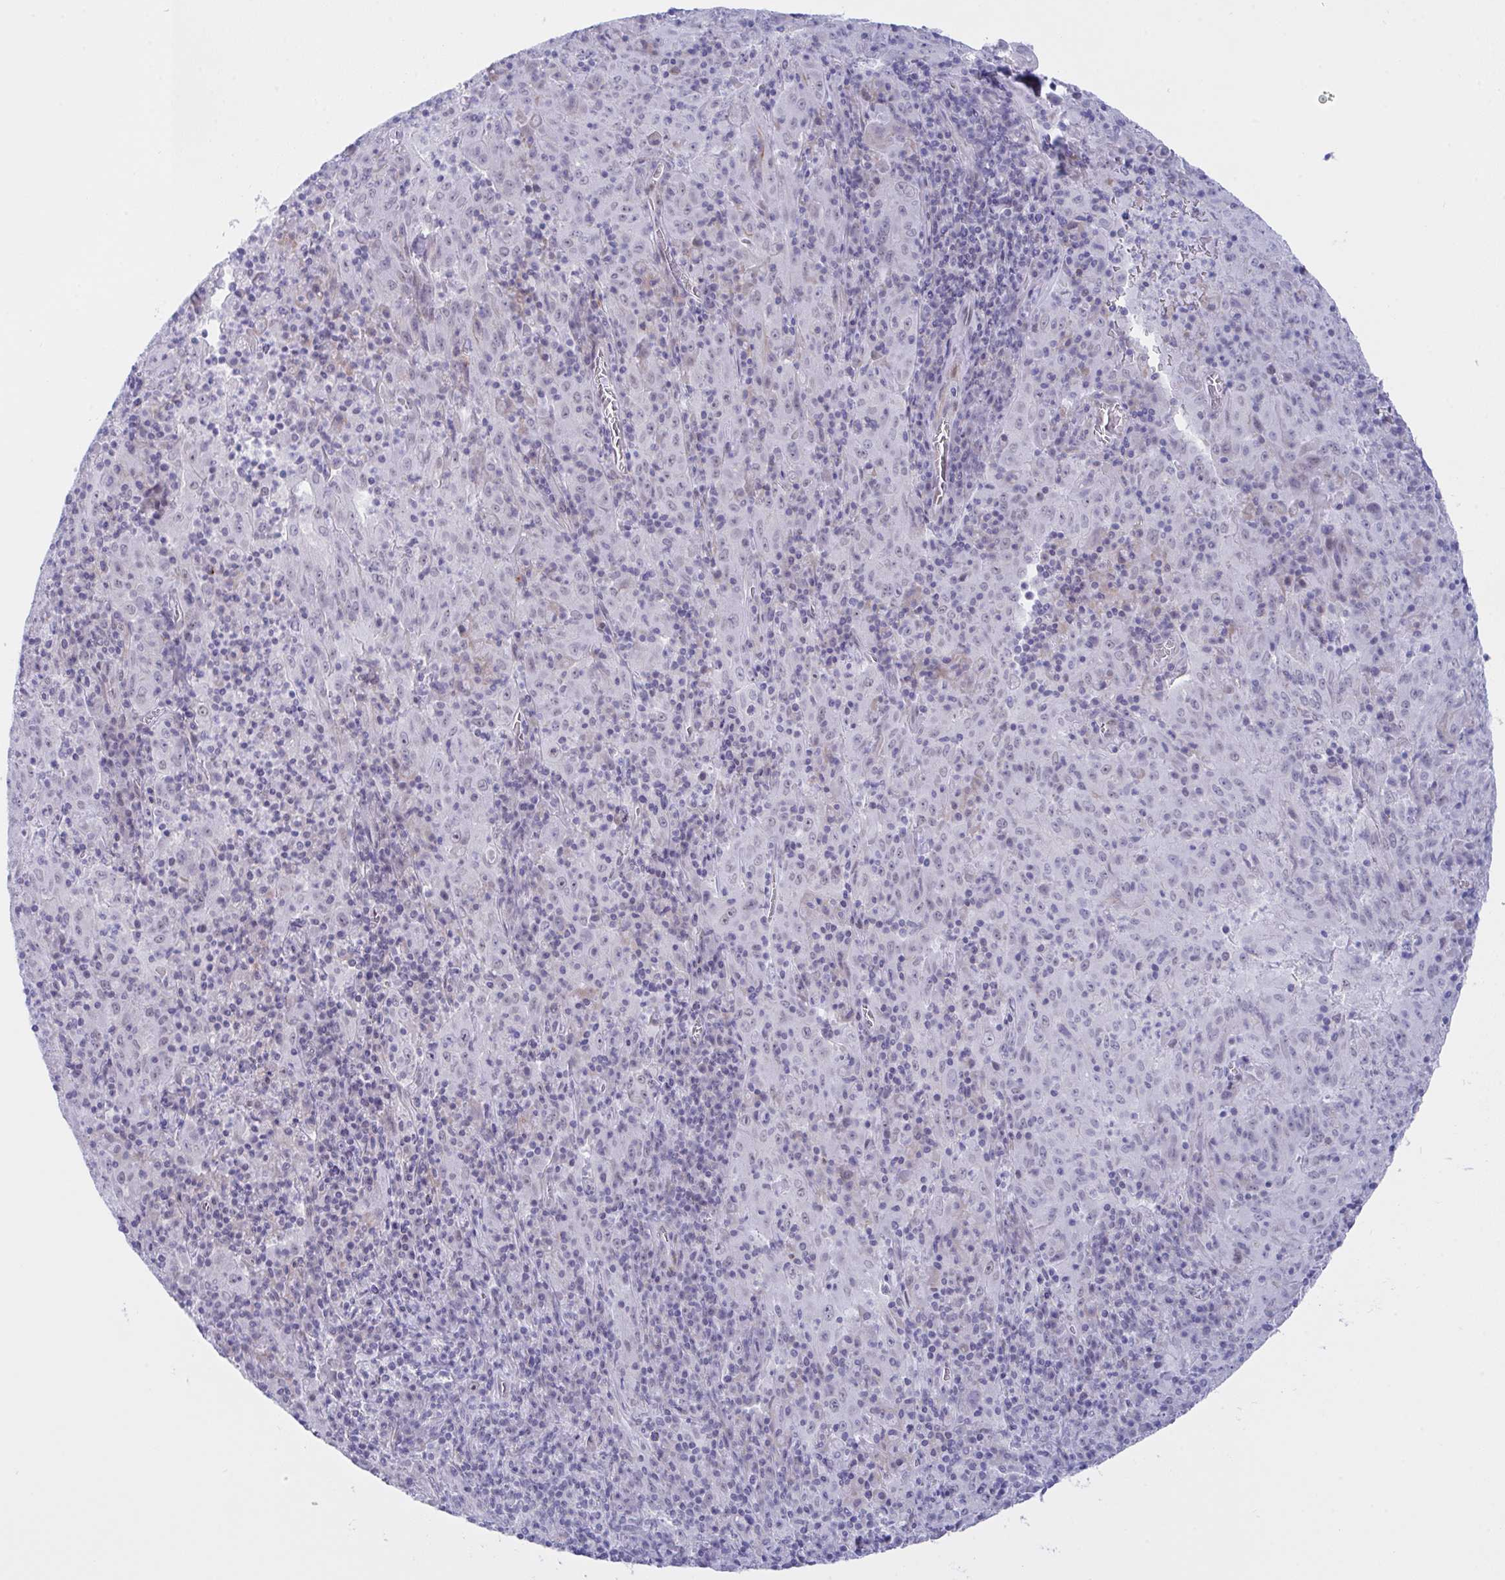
{"staining": {"intensity": "negative", "quantity": "none", "location": "none"}, "tissue": "pancreatic cancer", "cell_type": "Tumor cells", "image_type": "cancer", "snomed": [{"axis": "morphology", "description": "Adenocarcinoma, NOS"}, {"axis": "topography", "description": "Pancreas"}], "caption": "IHC photomicrograph of neoplastic tissue: human adenocarcinoma (pancreatic) stained with DAB exhibits no significant protein staining in tumor cells. The staining is performed using DAB (3,3'-diaminobenzidine) brown chromogen with nuclei counter-stained in using hematoxylin.", "gene": "FBXL22", "patient": {"sex": "male", "age": 63}}